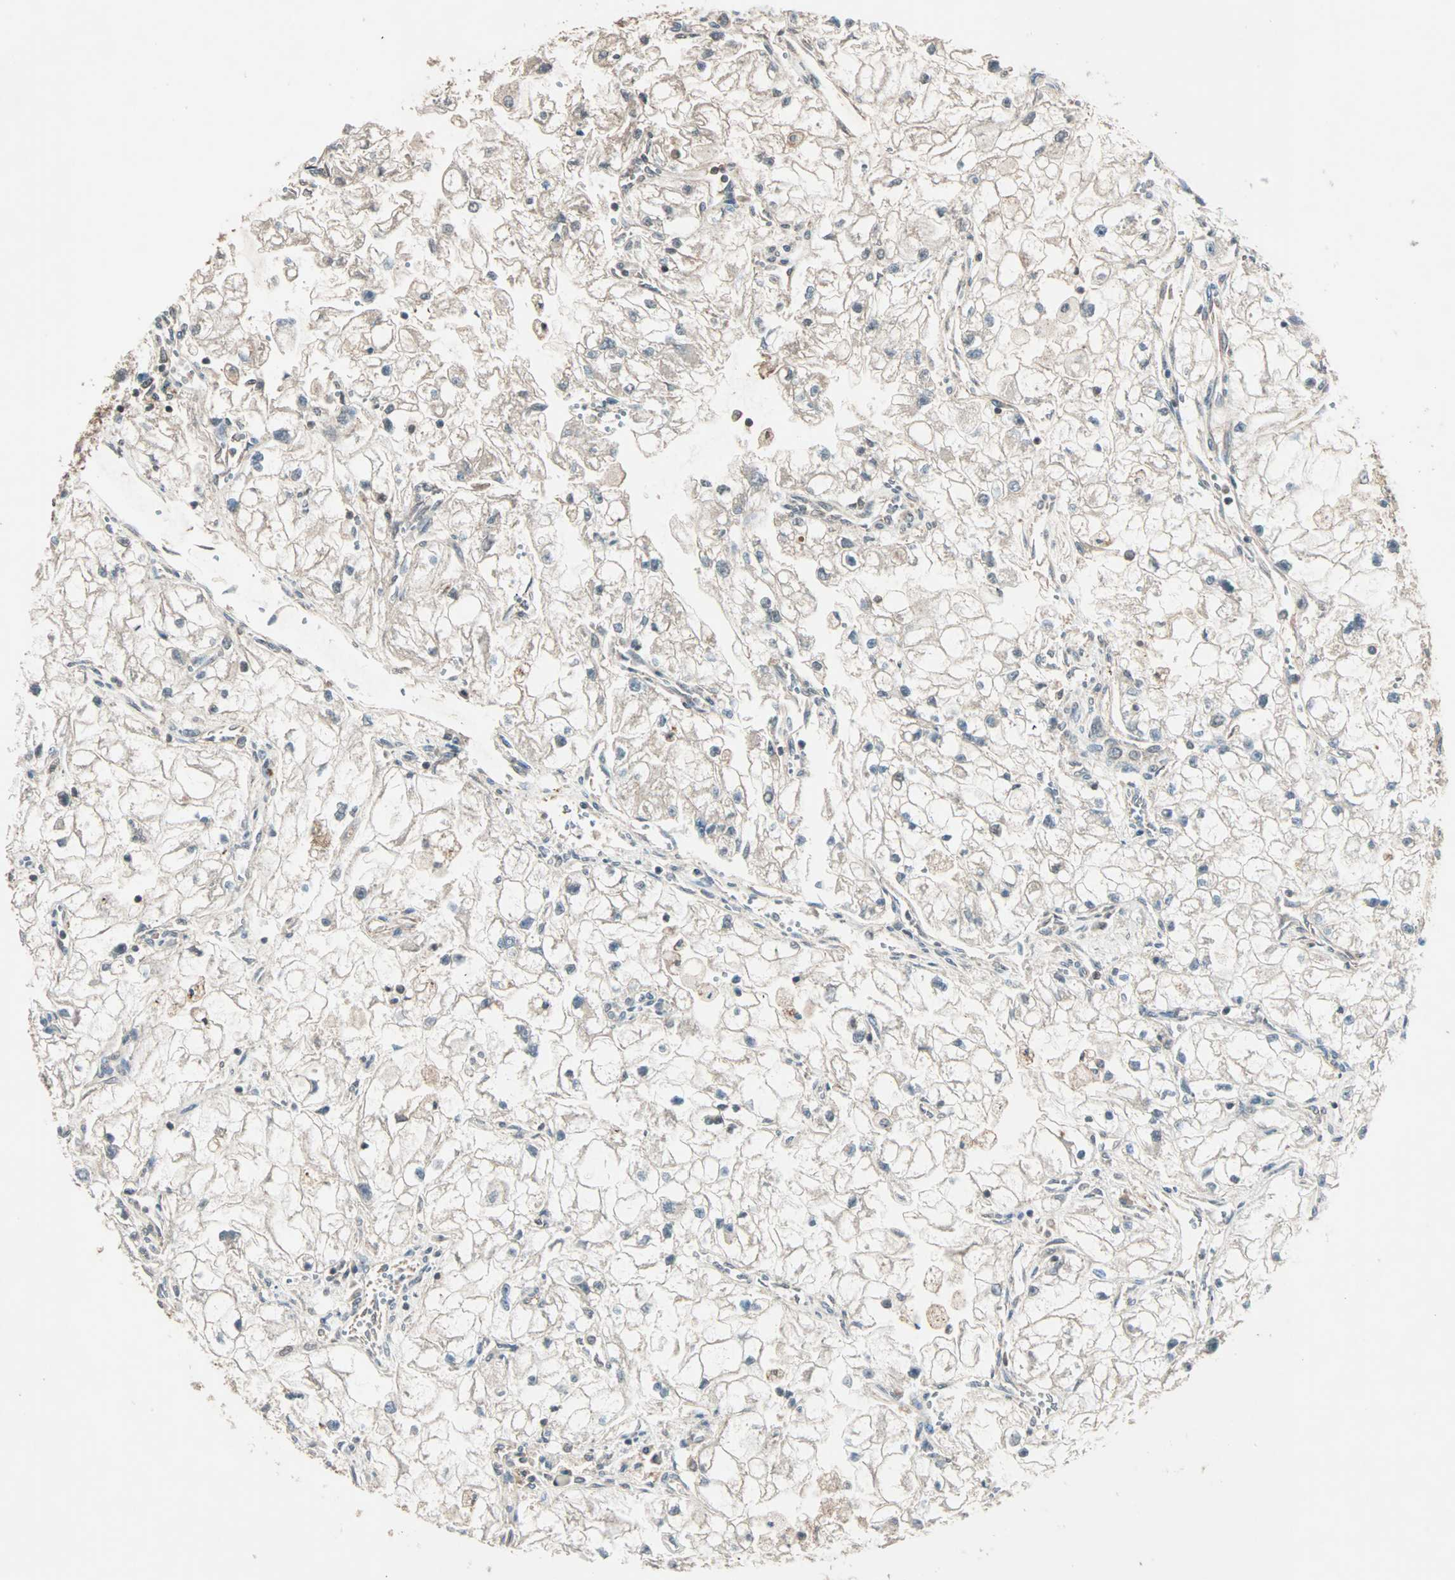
{"staining": {"intensity": "negative", "quantity": "none", "location": "none"}, "tissue": "renal cancer", "cell_type": "Tumor cells", "image_type": "cancer", "snomed": [{"axis": "morphology", "description": "Adenocarcinoma, NOS"}, {"axis": "topography", "description": "Kidney"}], "caption": "The image demonstrates no significant positivity in tumor cells of renal cancer (adenocarcinoma).", "gene": "MAP3K21", "patient": {"sex": "female", "age": 70}}